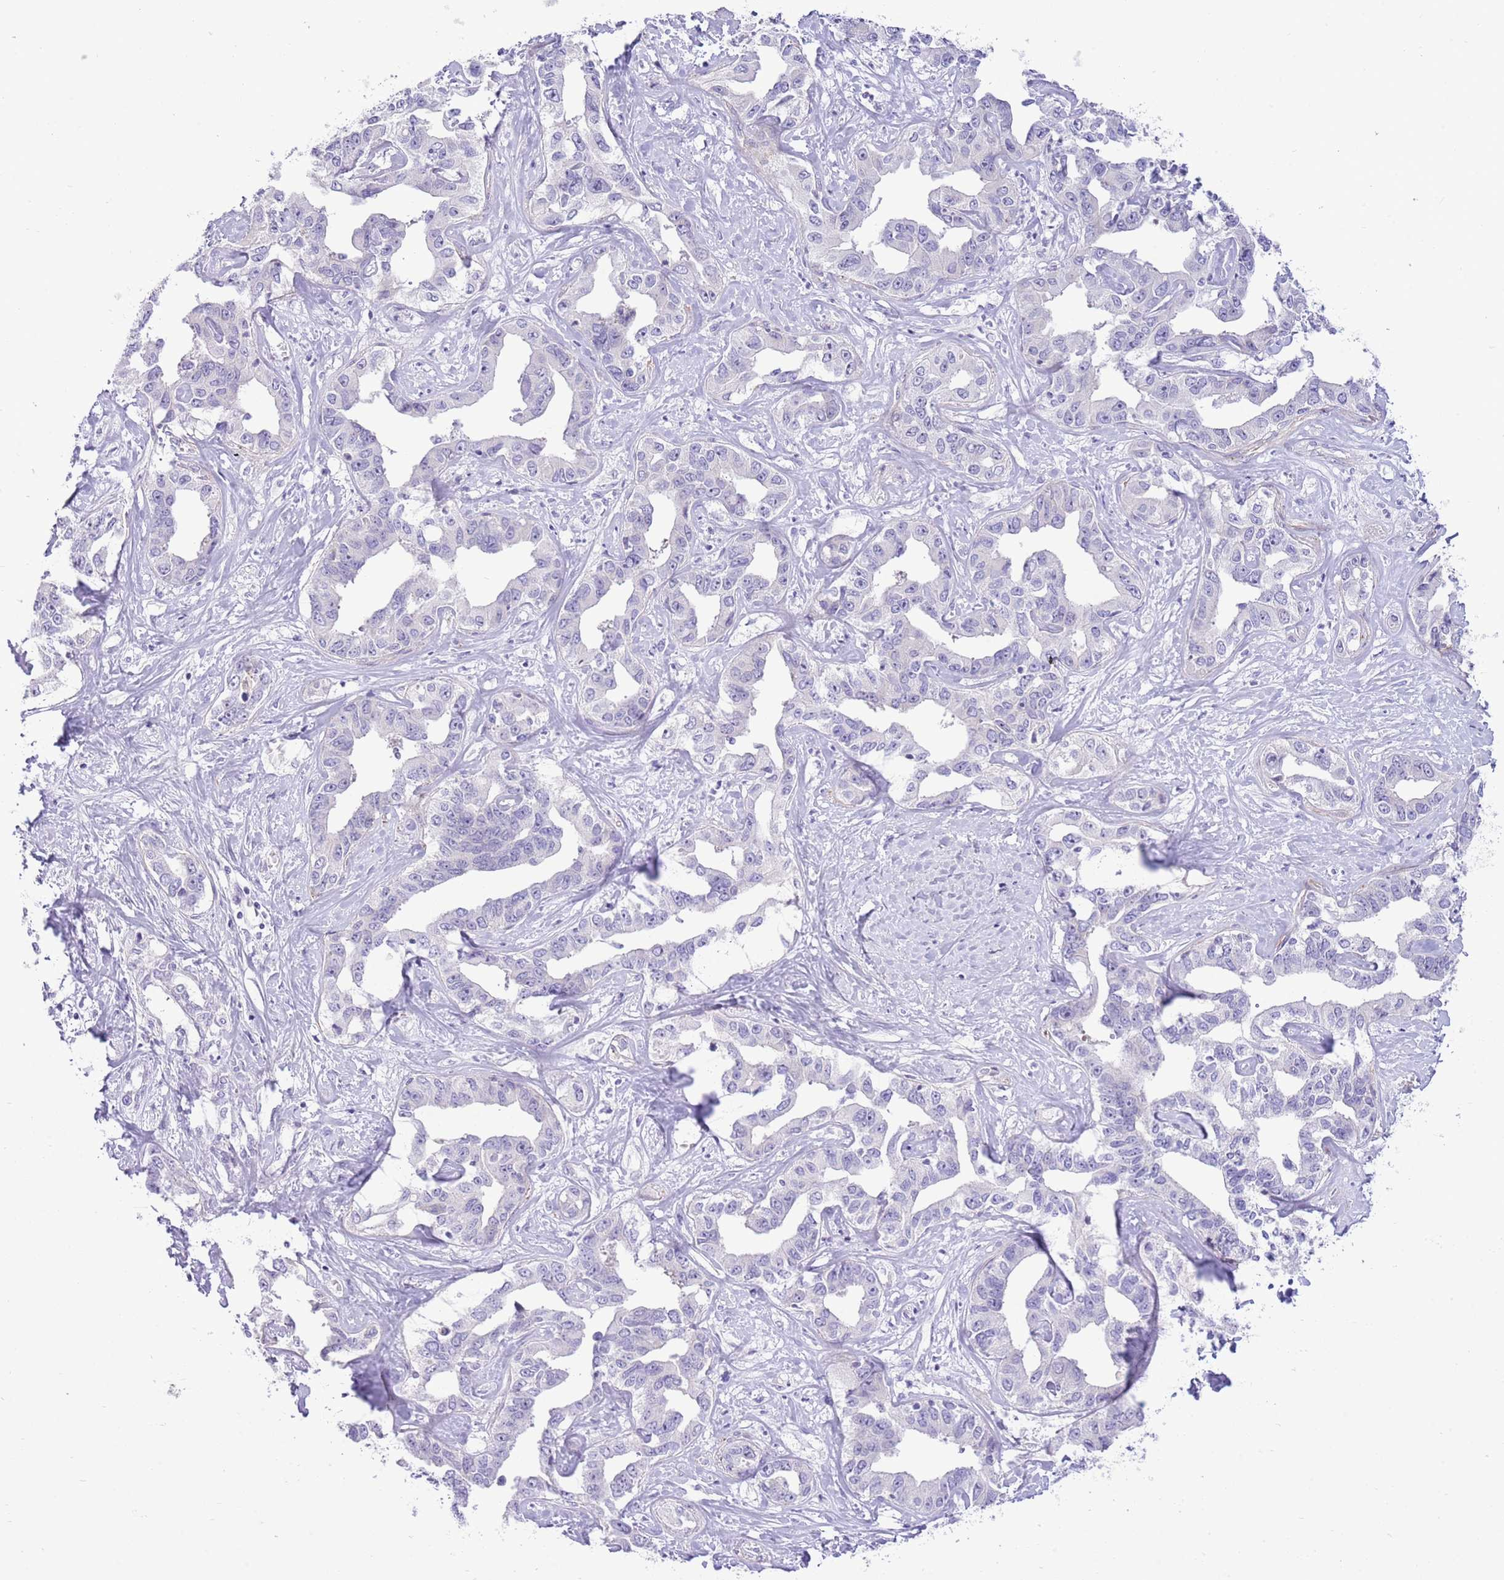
{"staining": {"intensity": "negative", "quantity": "none", "location": "none"}, "tissue": "liver cancer", "cell_type": "Tumor cells", "image_type": "cancer", "snomed": [{"axis": "morphology", "description": "Cholangiocarcinoma"}, {"axis": "topography", "description": "Liver"}], "caption": "Protein analysis of liver cholangiocarcinoma exhibits no significant expression in tumor cells. (DAB (3,3'-diaminobenzidine) immunohistochemistry (IHC) visualized using brightfield microscopy, high magnification).", "gene": "ZC4H2", "patient": {"sex": "male", "age": 59}}